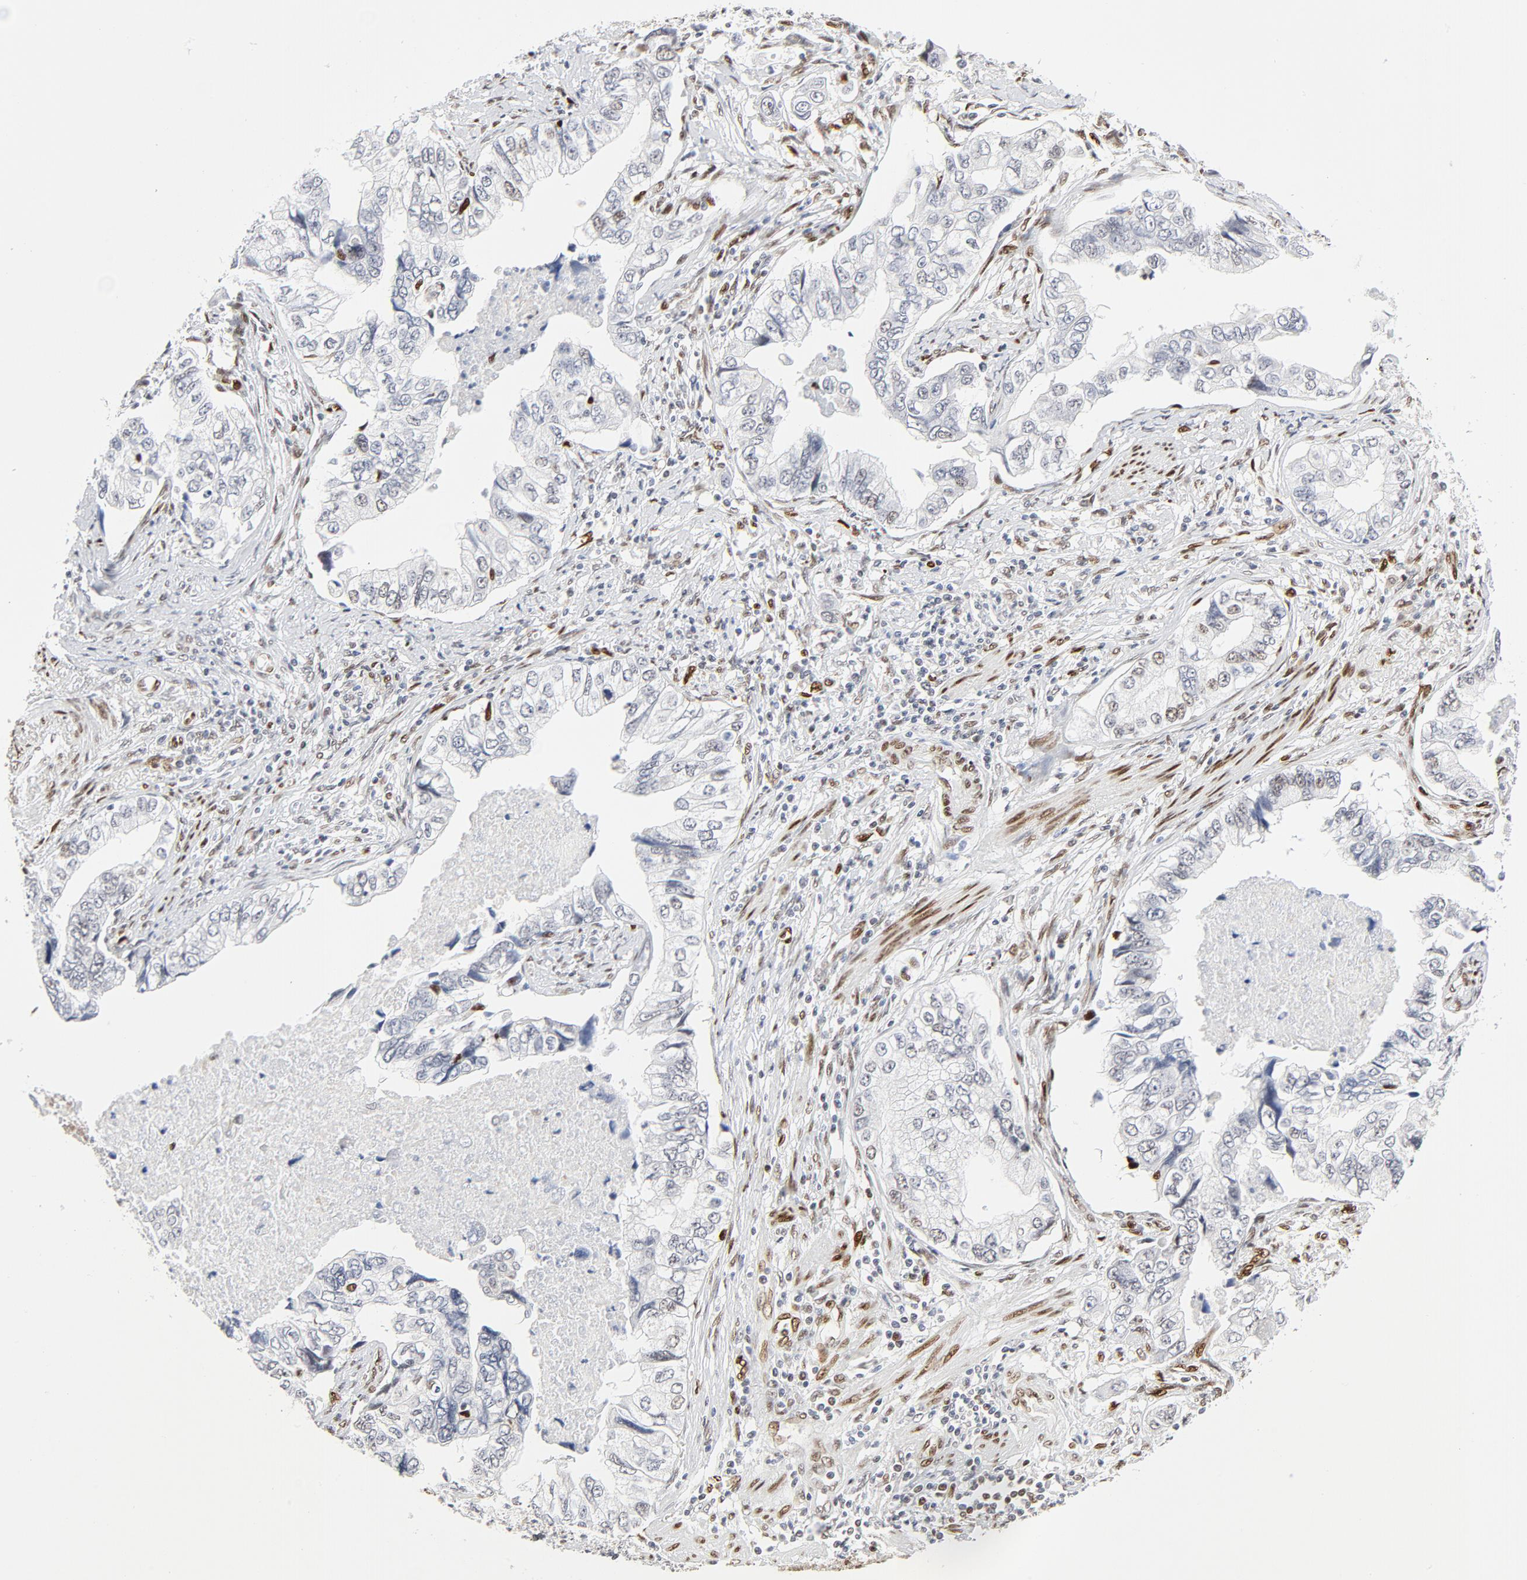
{"staining": {"intensity": "weak", "quantity": "<25%", "location": "nuclear"}, "tissue": "stomach cancer", "cell_type": "Tumor cells", "image_type": "cancer", "snomed": [{"axis": "morphology", "description": "Adenocarcinoma, NOS"}, {"axis": "topography", "description": "Pancreas"}, {"axis": "topography", "description": "Stomach, upper"}], "caption": "IHC photomicrograph of neoplastic tissue: adenocarcinoma (stomach) stained with DAB shows no significant protein positivity in tumor cells.", "gene": "MEF2A", "patient": {"sex": "male", "age": 77}}